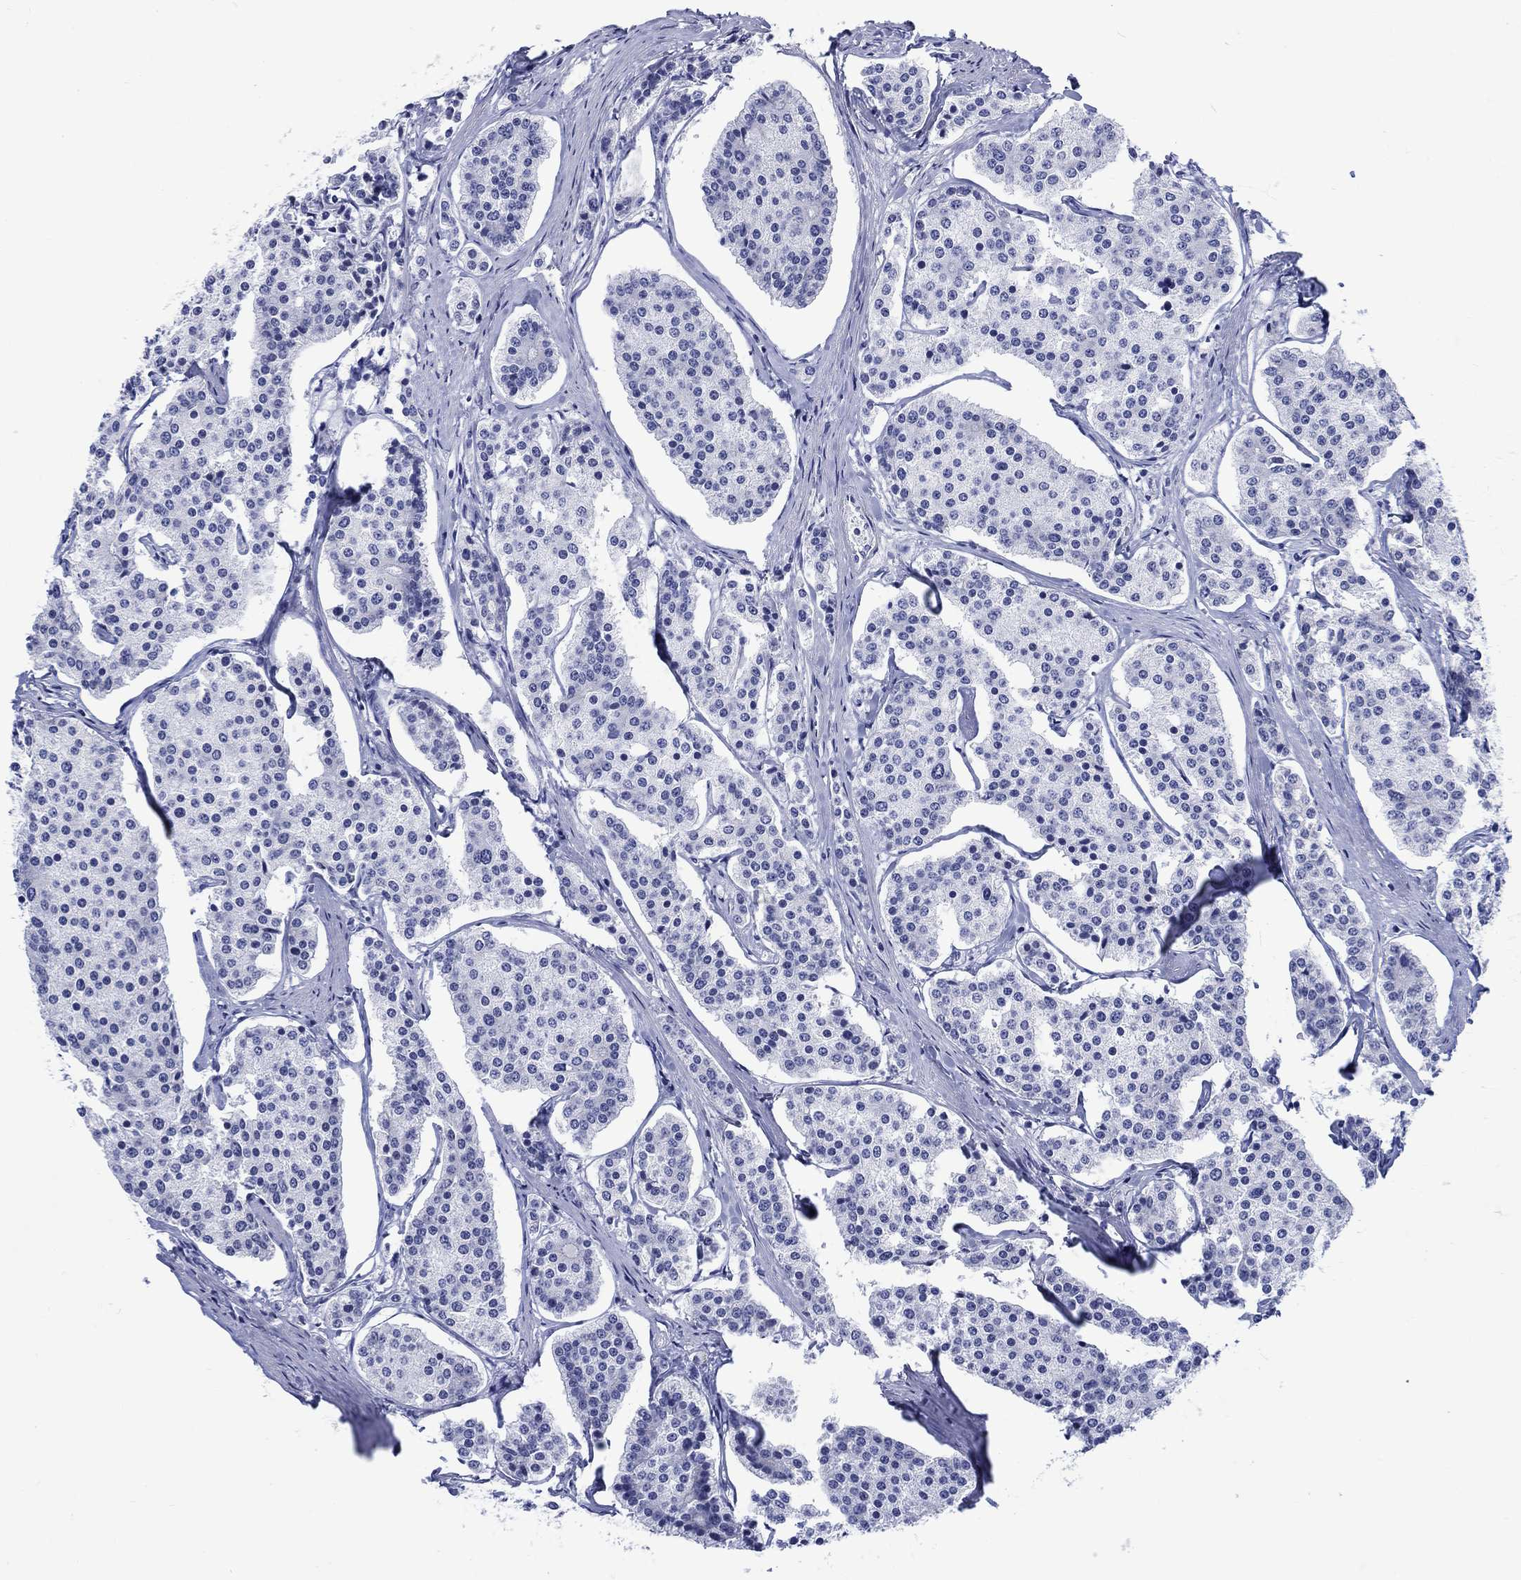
{"staining": {"intensity": "negative", "quantity": "none", "location": "none"}, "tissue": "carcinoid", "cell_type": "Tumor cells", "image_type": "cancer", "snomed": [{"axis": "morphology", "description": "Carcinoid, malignant, NOS"}, {"axis": "topography", "description": "Small intestine"}], "caption": "This is a histopathology image of immunohistochemistry (IHC) staining of carcinoid (malignant), which shows no expression in tumor cells. Nuclei are stained in blue.", "gene": "KRT76", "patient": {"sex": "female", "age": 65}}